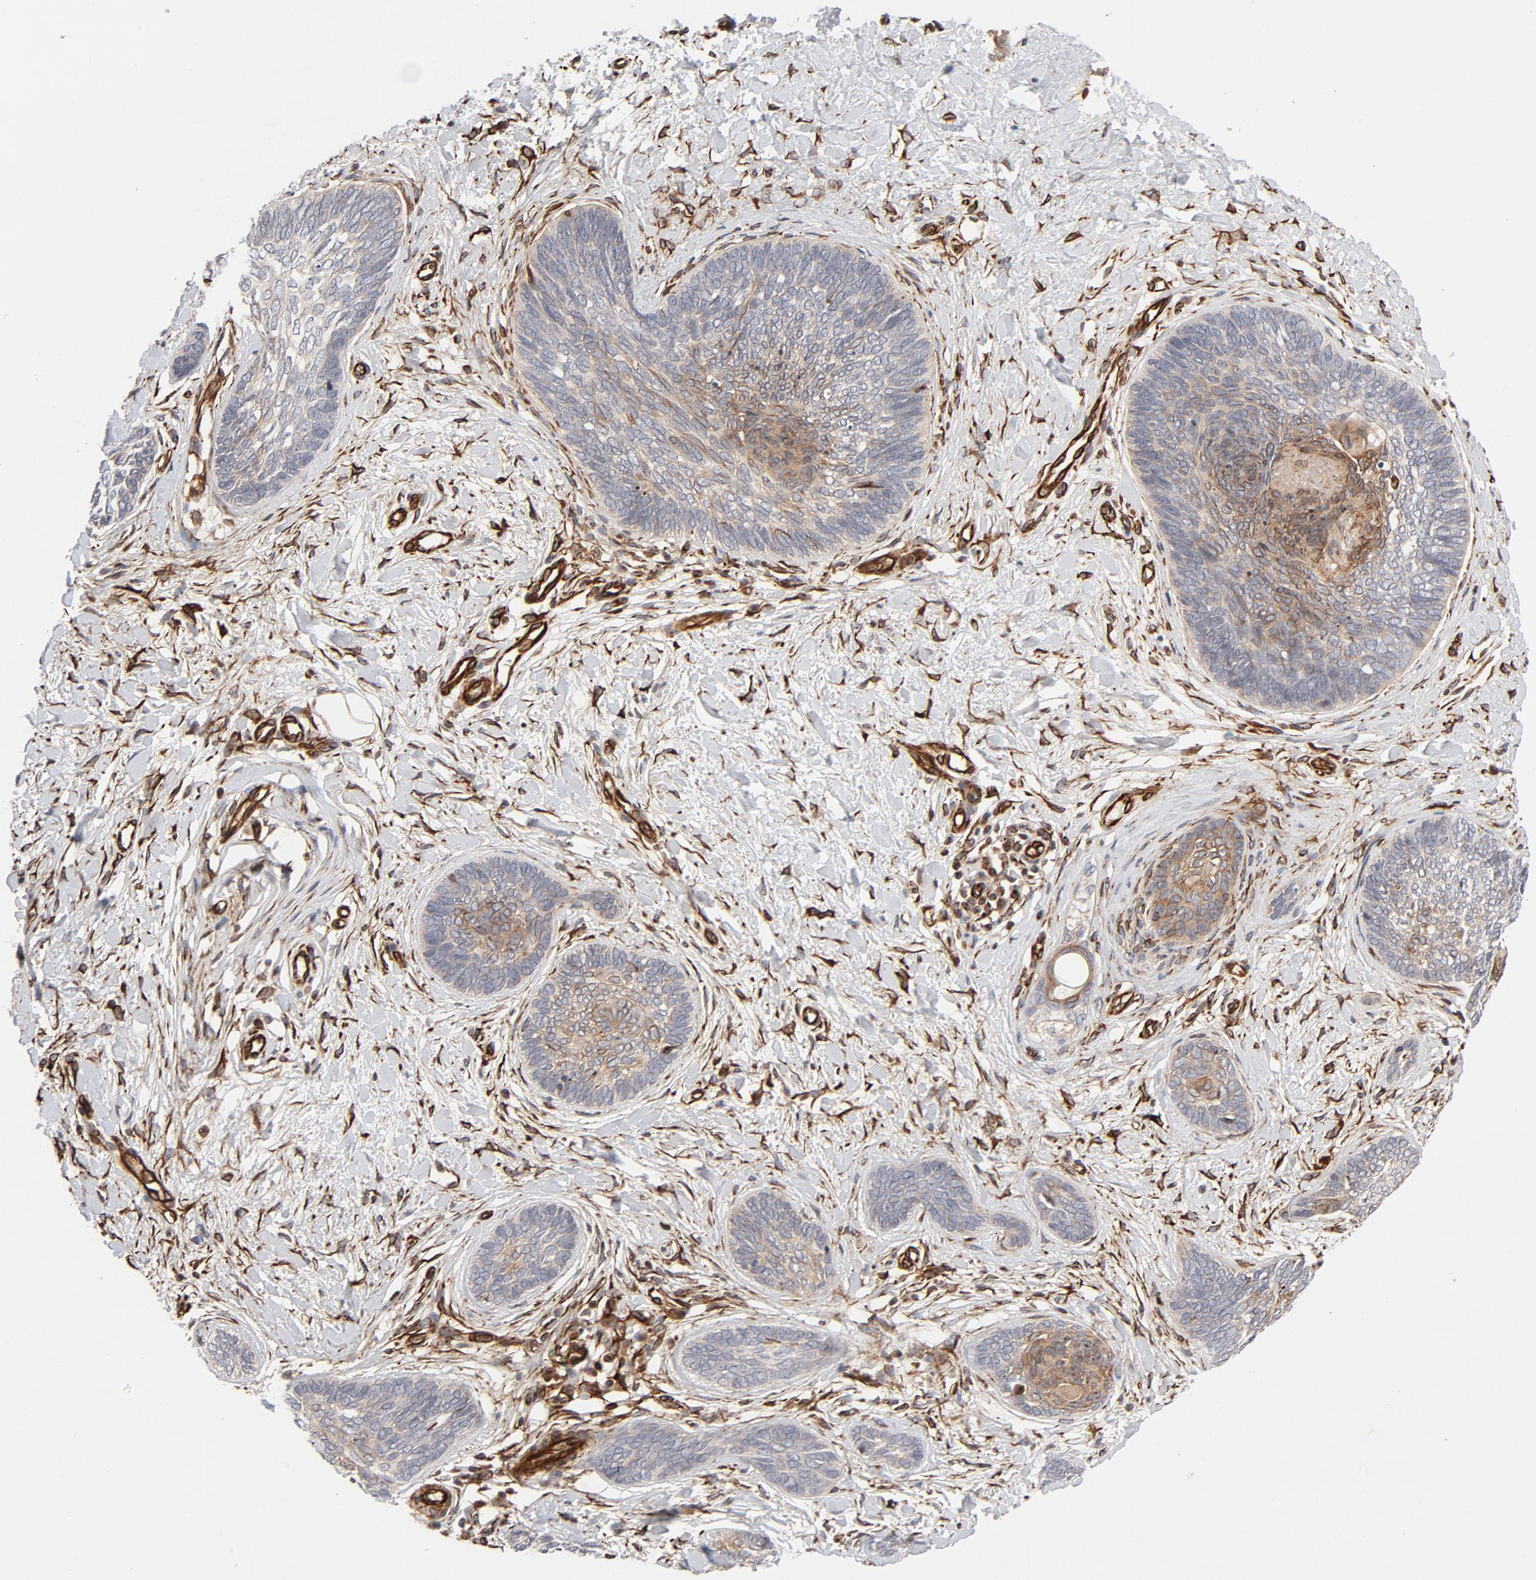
{"staining": {"intensity": "weak", "quantity": ">75%", "location": "cytoplasmic/membranous"}, "tissue": "skin cancer", "cell_type": "Tumor cells", "image_type": "cancer", "snomed": [{"axis": "morphology", "description": "Basal cell carcinoma"}, {"axis": "topography", "description": "Skin"}], "caption": "This is a histology image of IHC staining of skin cancer, which shows weak expression in the cytoplasmic/membranous of tumor cells.", "gene": "DNAAF2", "patient": {"sex": "female", "age": 81}}